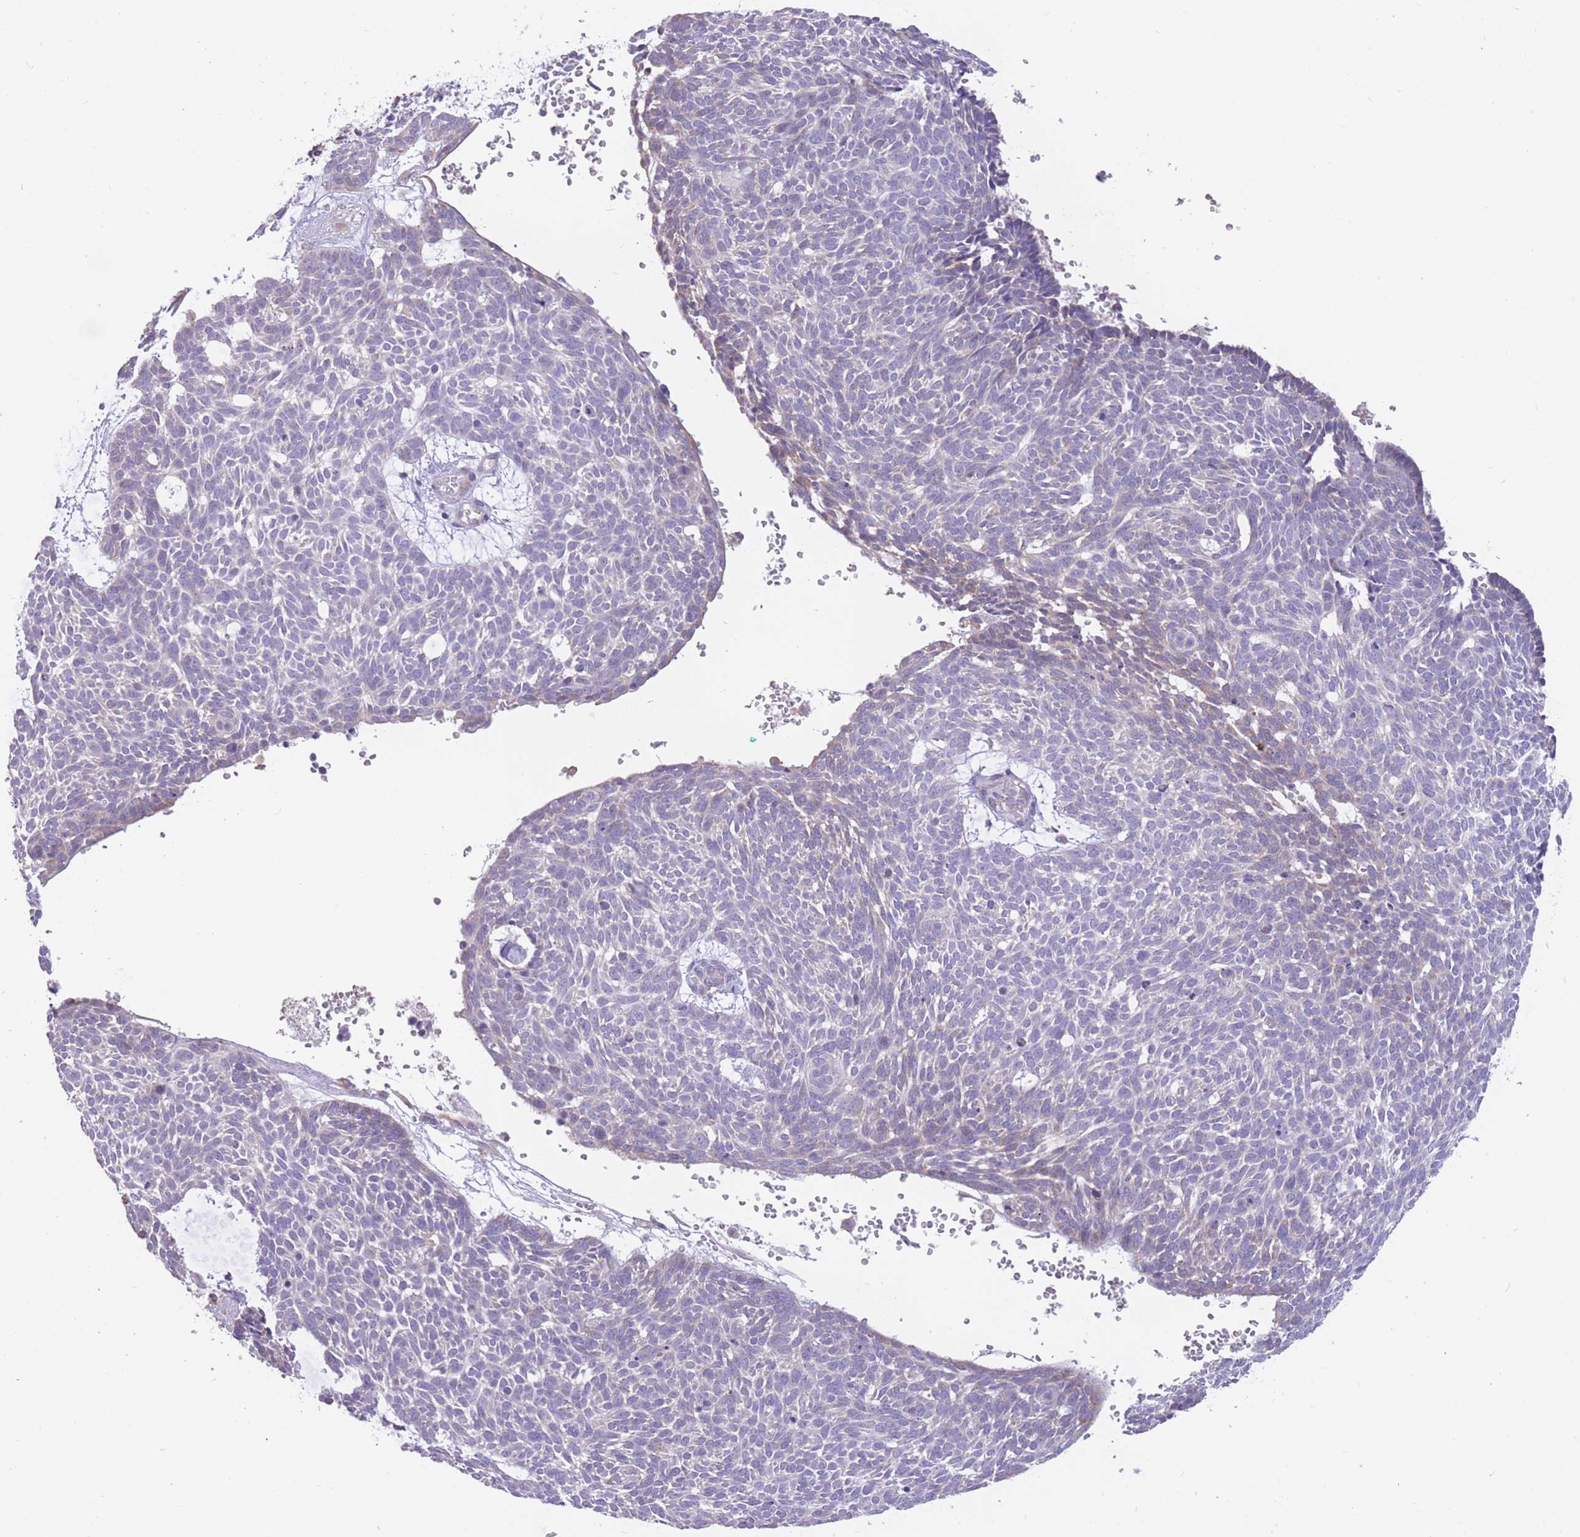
{"staining": {"intensity": "negative", "quantity": "none", "location": "none"}, "tissue": "skin cancer", "cell_type": "Tumor cells", "image_type": "cancer", "snomed": [{"axis": "morphology", "description": "Basal cell carcinoma"}, {"axis": "topography", "description": "Skin"}], "caption": "Tumor cells show no significant protein positivity in skin cancer (basal cell carcinoma).", "gene": "TRAPPC5", "patient": {"sex": "male", "age": 61}}